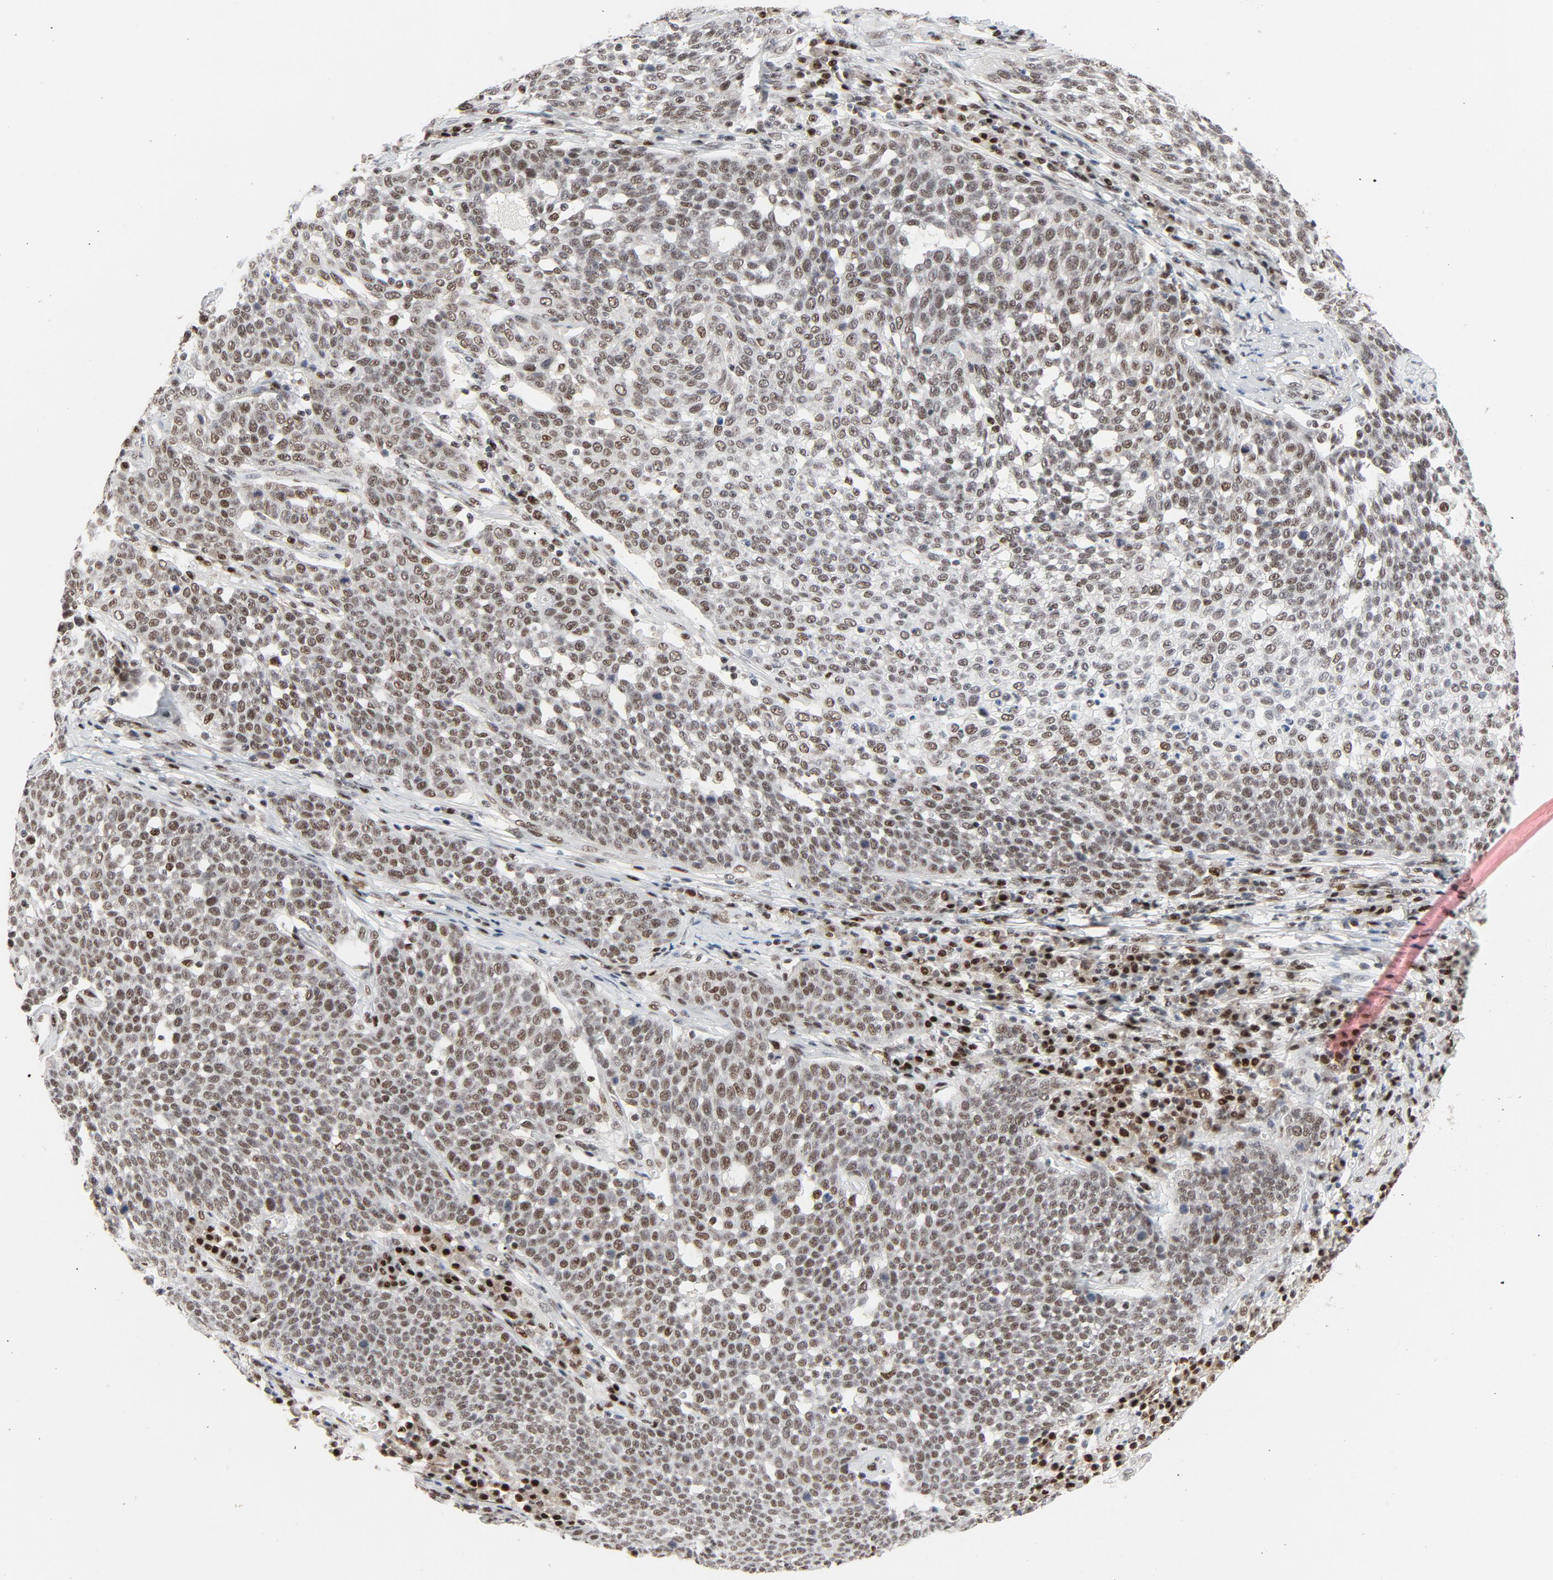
{"staining": {"intensity": "moderate", "quantity": ">75%", "location": "nuclear"}, "tissue": "cervical cancer", "cell_type": "Tumor cells", "image_type": "cancer", "snomed": [{"axis": "morphology", "description": "Squamous cell carcinoma, NOS"}, {"axis": "topography", "description": "Cervix"}], "caption": "Immunohistochemical staining of cervical cancer exhibits moderate nuclear protein positivity in approximately >75% of tumor cells.", "gene": "JMJD6", "patient": {"sex": "female", "age": 34}}